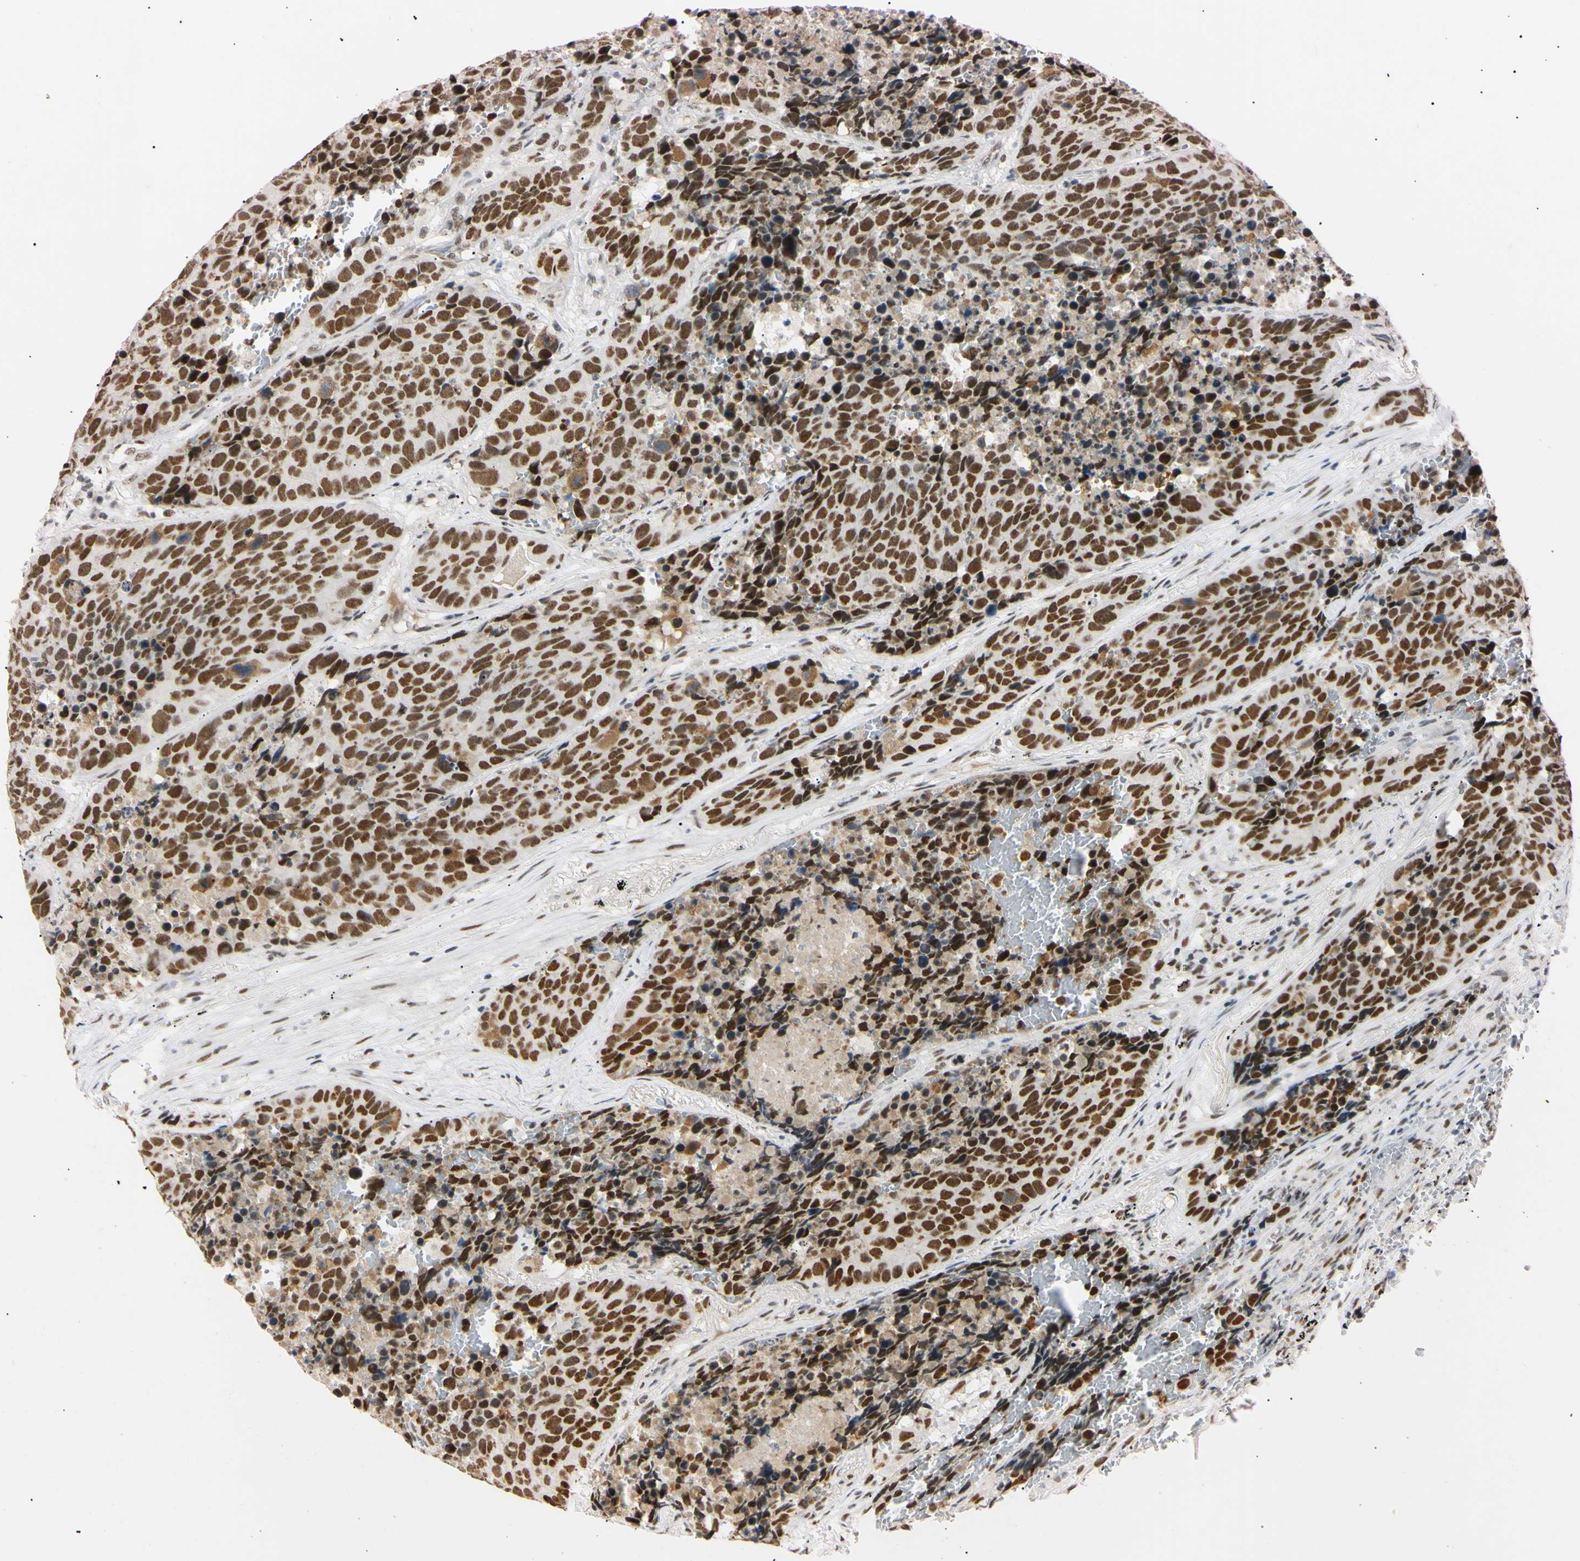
{"staining": {"intensity": "strong", "quantity": ">75%", "location": "nuclear"}, "tissue": "carcinoid", "cell_type": "Tumor cells", "image_type": "cancer", "snomed": [{"axis": "morphology", "description": "Carcinoid, malignant, NOS"}, {"axis": "topography", "description": "Lung"}], "caption": "A micrograph of malignant carcinoid stained for a protein displays strong nuclear brown staining in tumor cells.", "gene": "ZNF134", "patient": {"sex": "male", "age": 60}}